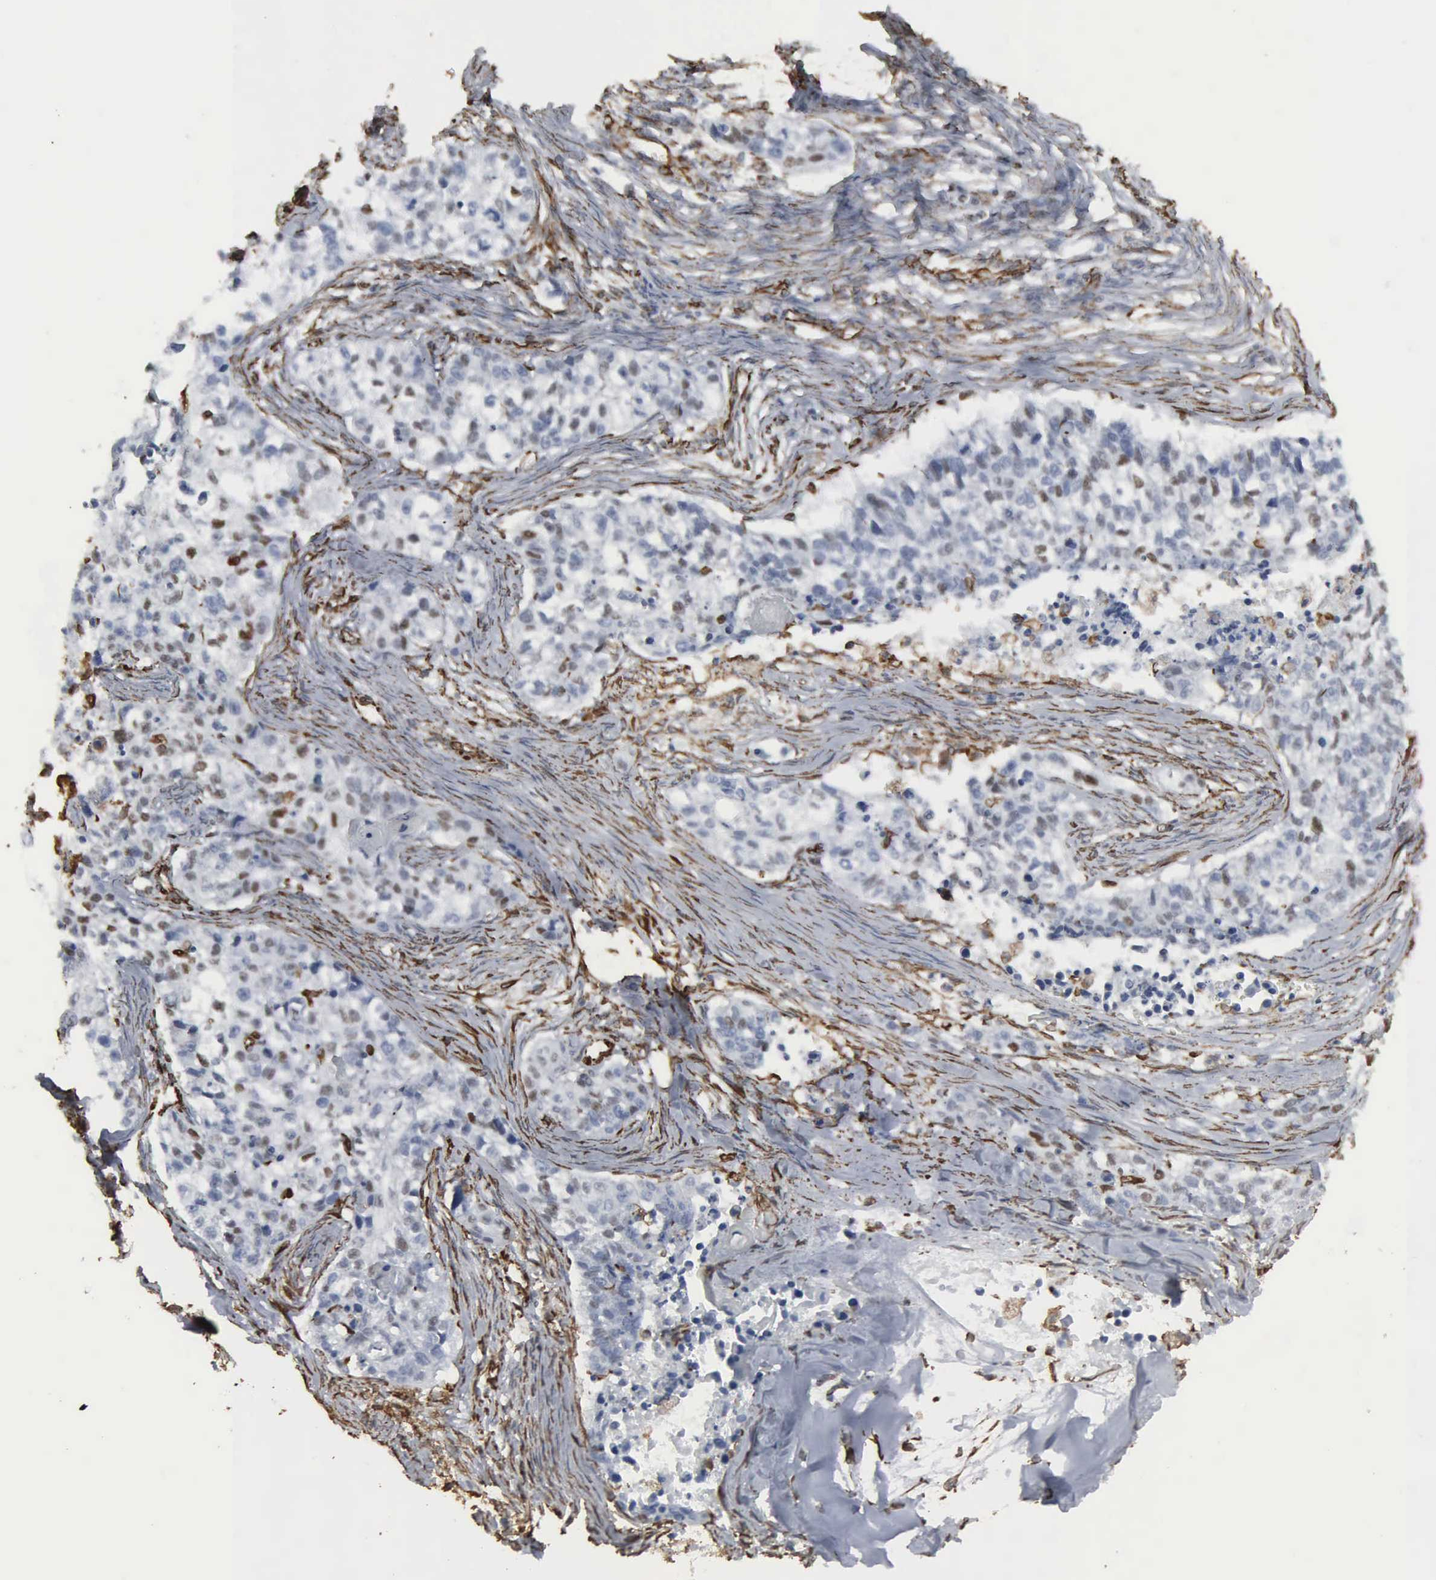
{"staining": {"intensity": "weak", "quantity": "<25%", "location": "nuclear"}, "tissue": "lung cancer", "cell_type": "Tumor cells", "image_type": "cancer", "snomed": [{"axis": "morphology", "description": "Squamous cell carcinoma, NOS"}, {"axis": "topography", "description": "Lymph node"}, {"axis": "topography", "description": "Lung"}], "caption": "The photomicrograph exhibits no staining of tumor cells in lung cancer. (DAB IHC visualized using brightfield microscopy, high magnification).", "gene": "CCNE1", "patient": {"sex": "male", "age": 74}}